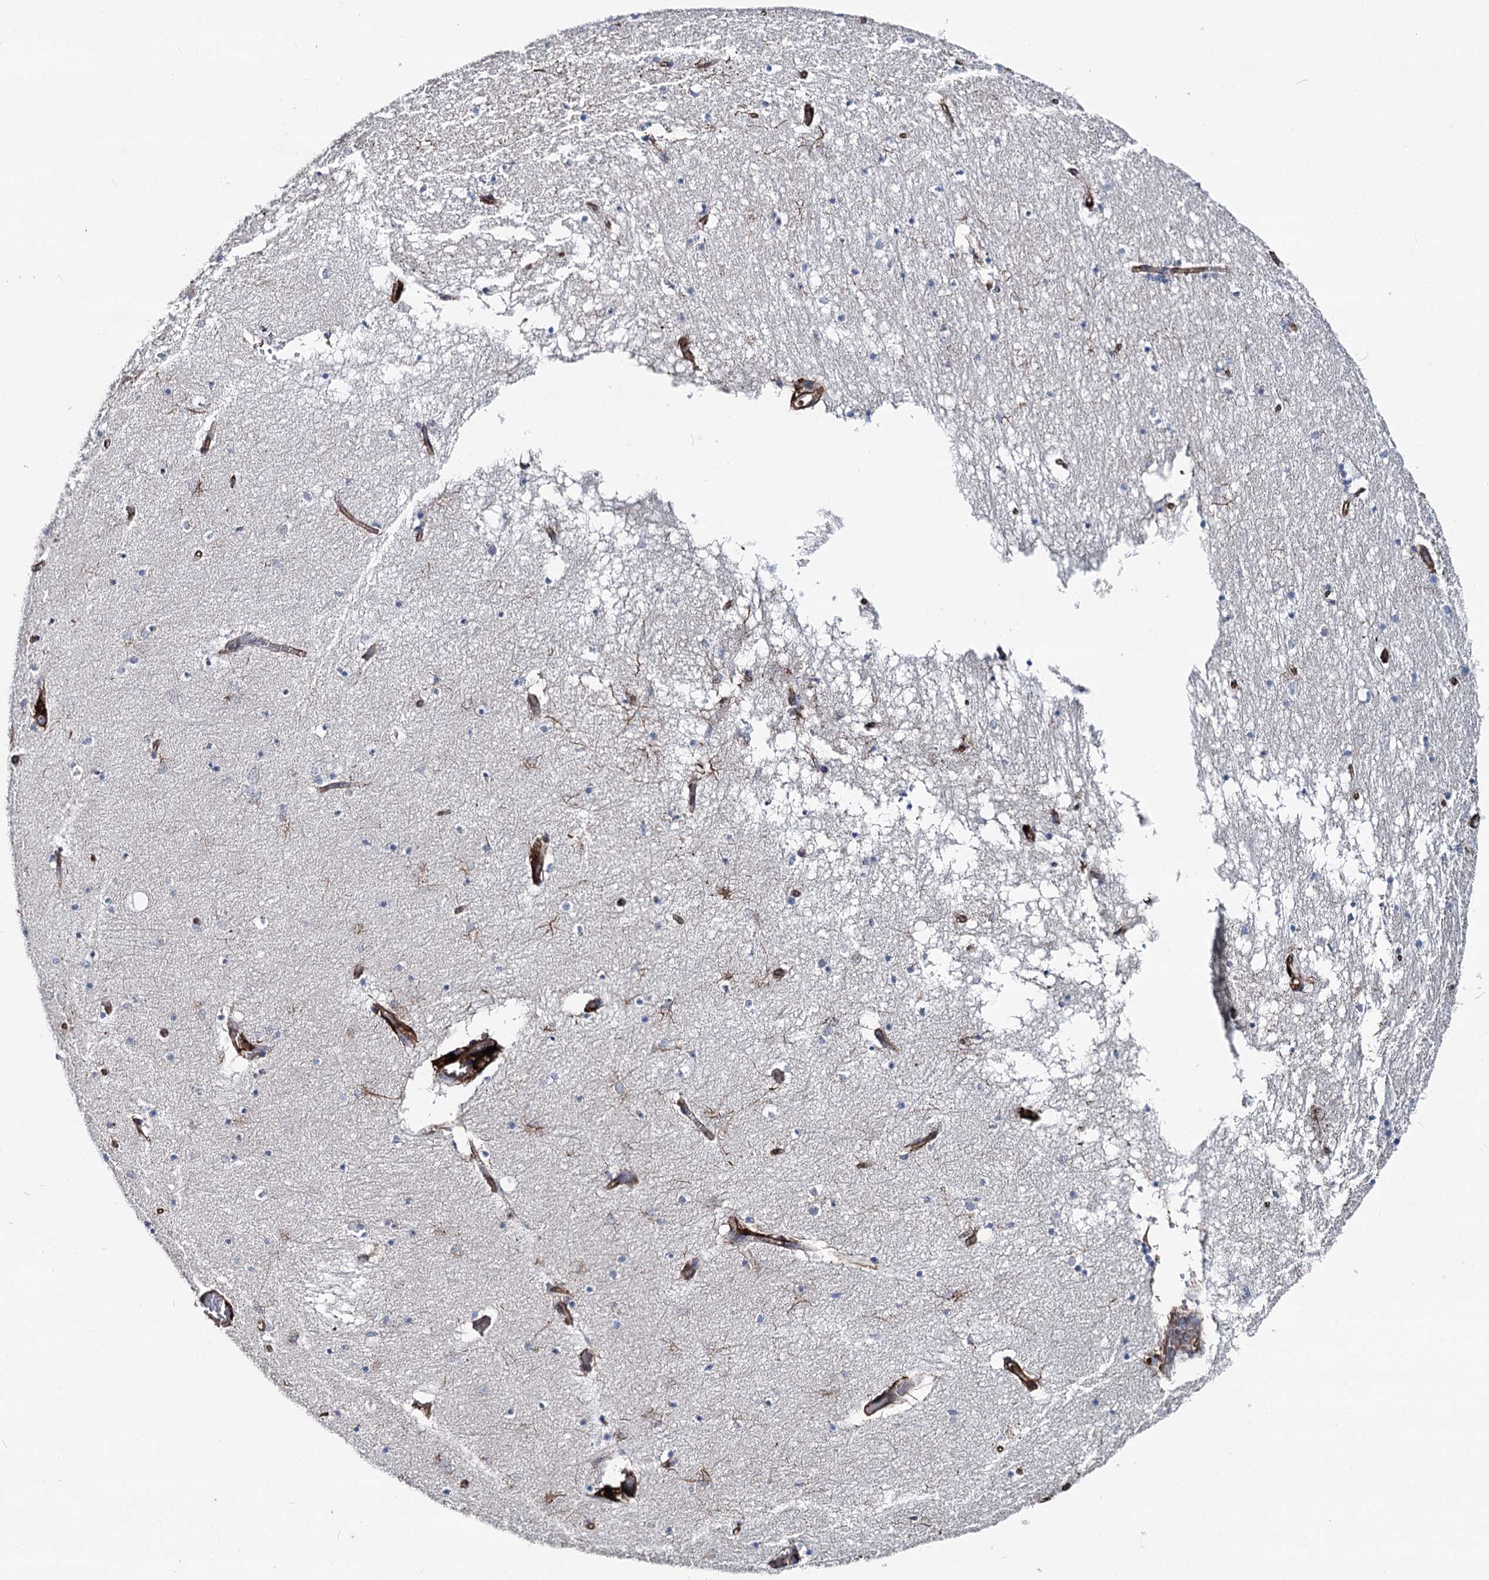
{"staining": {"intensity": "negative", "quantity": "none", "location": "none"}, "tissue": "hippocampus", "cell_type": "Glial cells", "image_type": "normal", "snomed": [{"axis": "morphology", "description": "Normal tissue, NOS"}, {"axis": "topography", "description": "Hippocampus"}], "caption": "This photomicrograph is of normal hippocampus stained with immunohistochemistry (IHC) to label a protein in brown with the nuclei are counter-stained blue. There is no positivity in glial cells. (DAB (3,3'-diaminobenzidine) immunohistochemistry (IHC), high magnification).", "gene": "CLEC4M", "patient": {"sex": "male", "age": 70}}